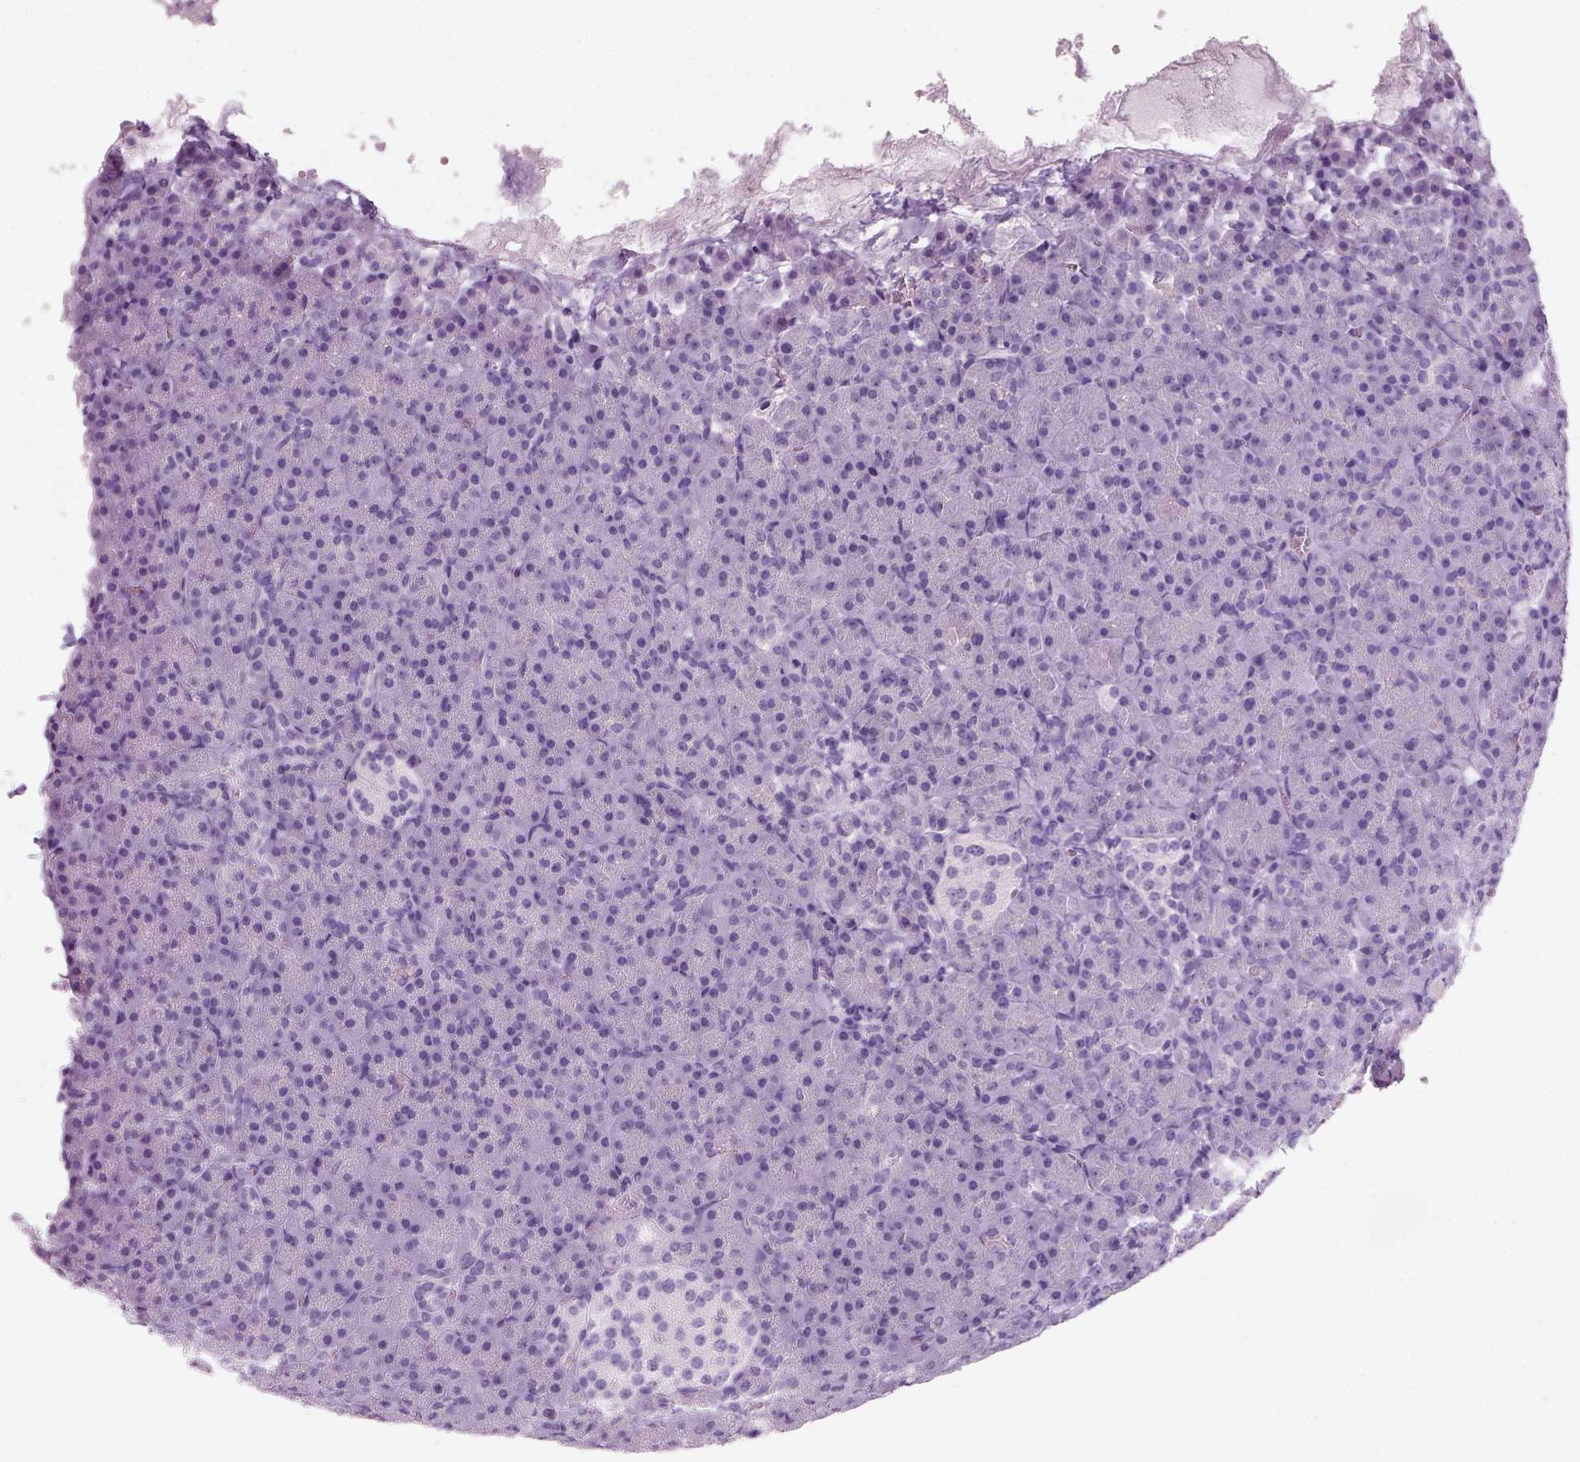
{"staining": {"intensity": "negative", "quantity": "none", "location": "none"}, "tissue": "pancreas", "cell_type": "Exocrine glandular cells", "image_type": "normal", "snomed": [{"axis": "morphology", "description": "Normal tissue, NOS"}, {"axis": "topography", "description": "Pancreas"}], "caption": "High magnification brightfield microscopy of unremarkable pancreas stained with DAB (brown) and counterstained with hematoxylin (blue): exocrine glandular cells show no significant expression. Brightfield microscopy of immunohistochemistry (IHC) stained with DAB (3,3'-diaminobenzidine) (brown) and hematoxylin (blue), captured at high magnification.", "gene": "KRTAP11", "patient": {"sex": "female", "age": 74}}